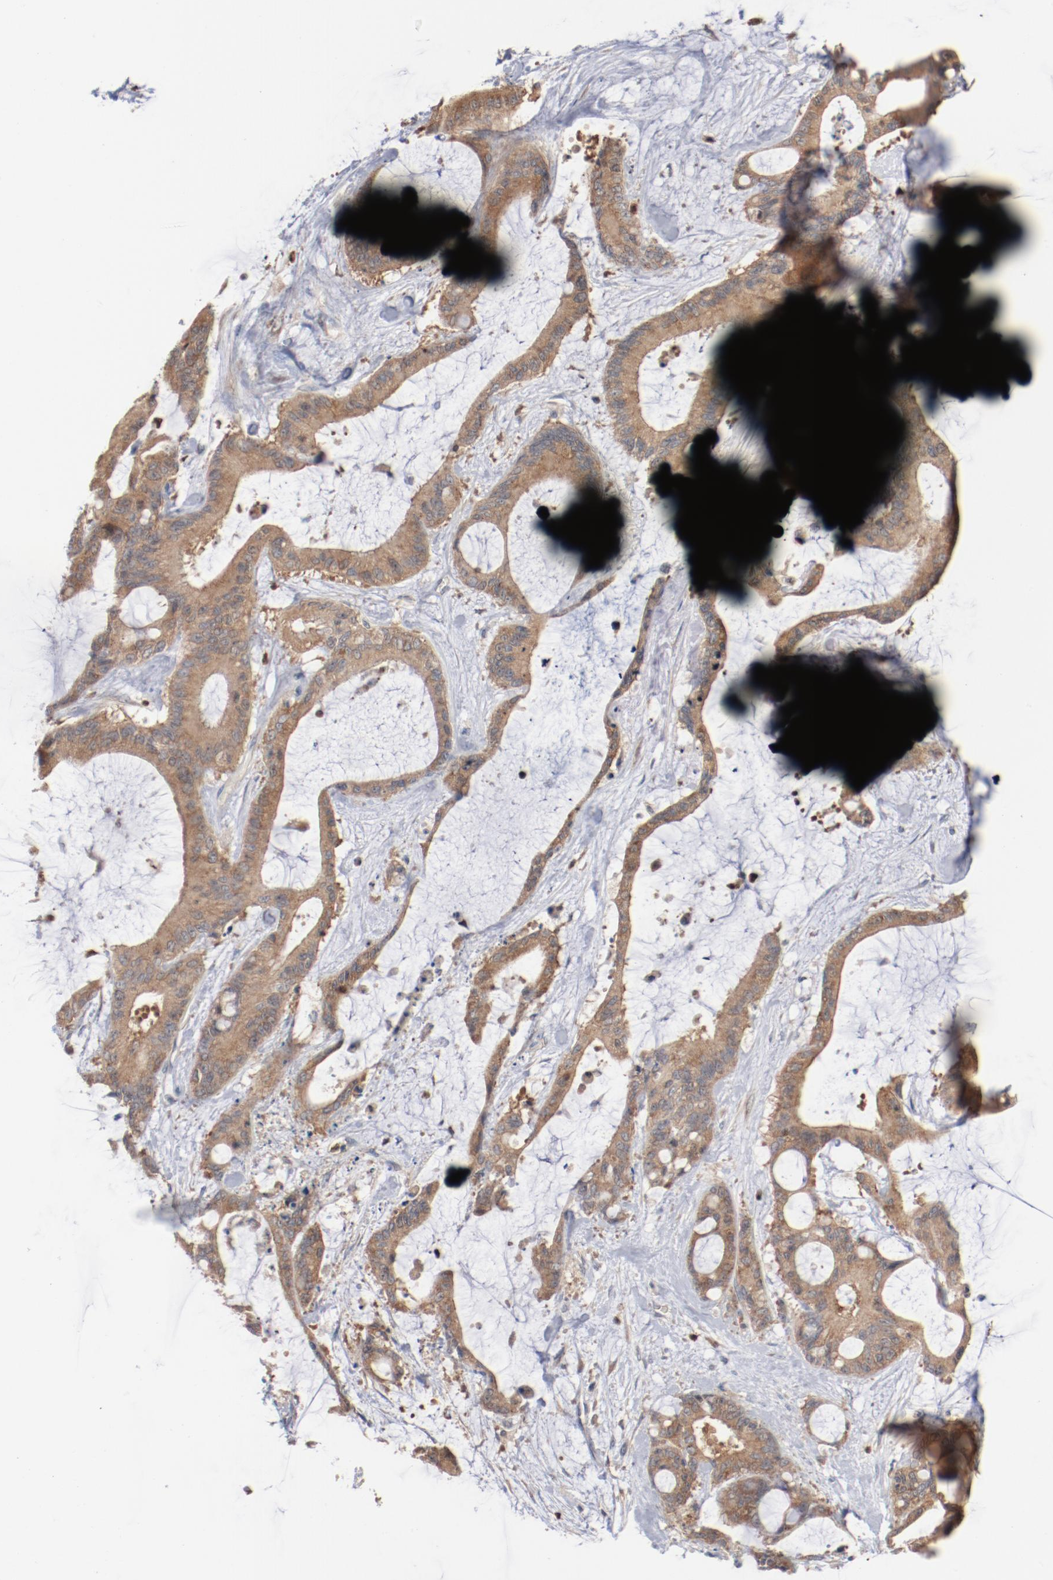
{"staining": {"intensity": "moderate", "quantity": ">75%", "location": "cytoplasmic/membranous"}, "tissue": "liver cancer", "cell_type": "Tumor cells", "image_type": "cancer", "snomed": [{"axis": "morphology", "description": "Cholangiocarcinoma"}, {"axis": "topography", "description": "Liver"}], "caption": "This image demonstrates immunohistochemistry staining of human liver cancer, with medium moderate cytoplasmic/membranous positivity in about >75% of tumor cells.", "gene": "RNASE11", "patient": {"sex": "female", "age": 73}}